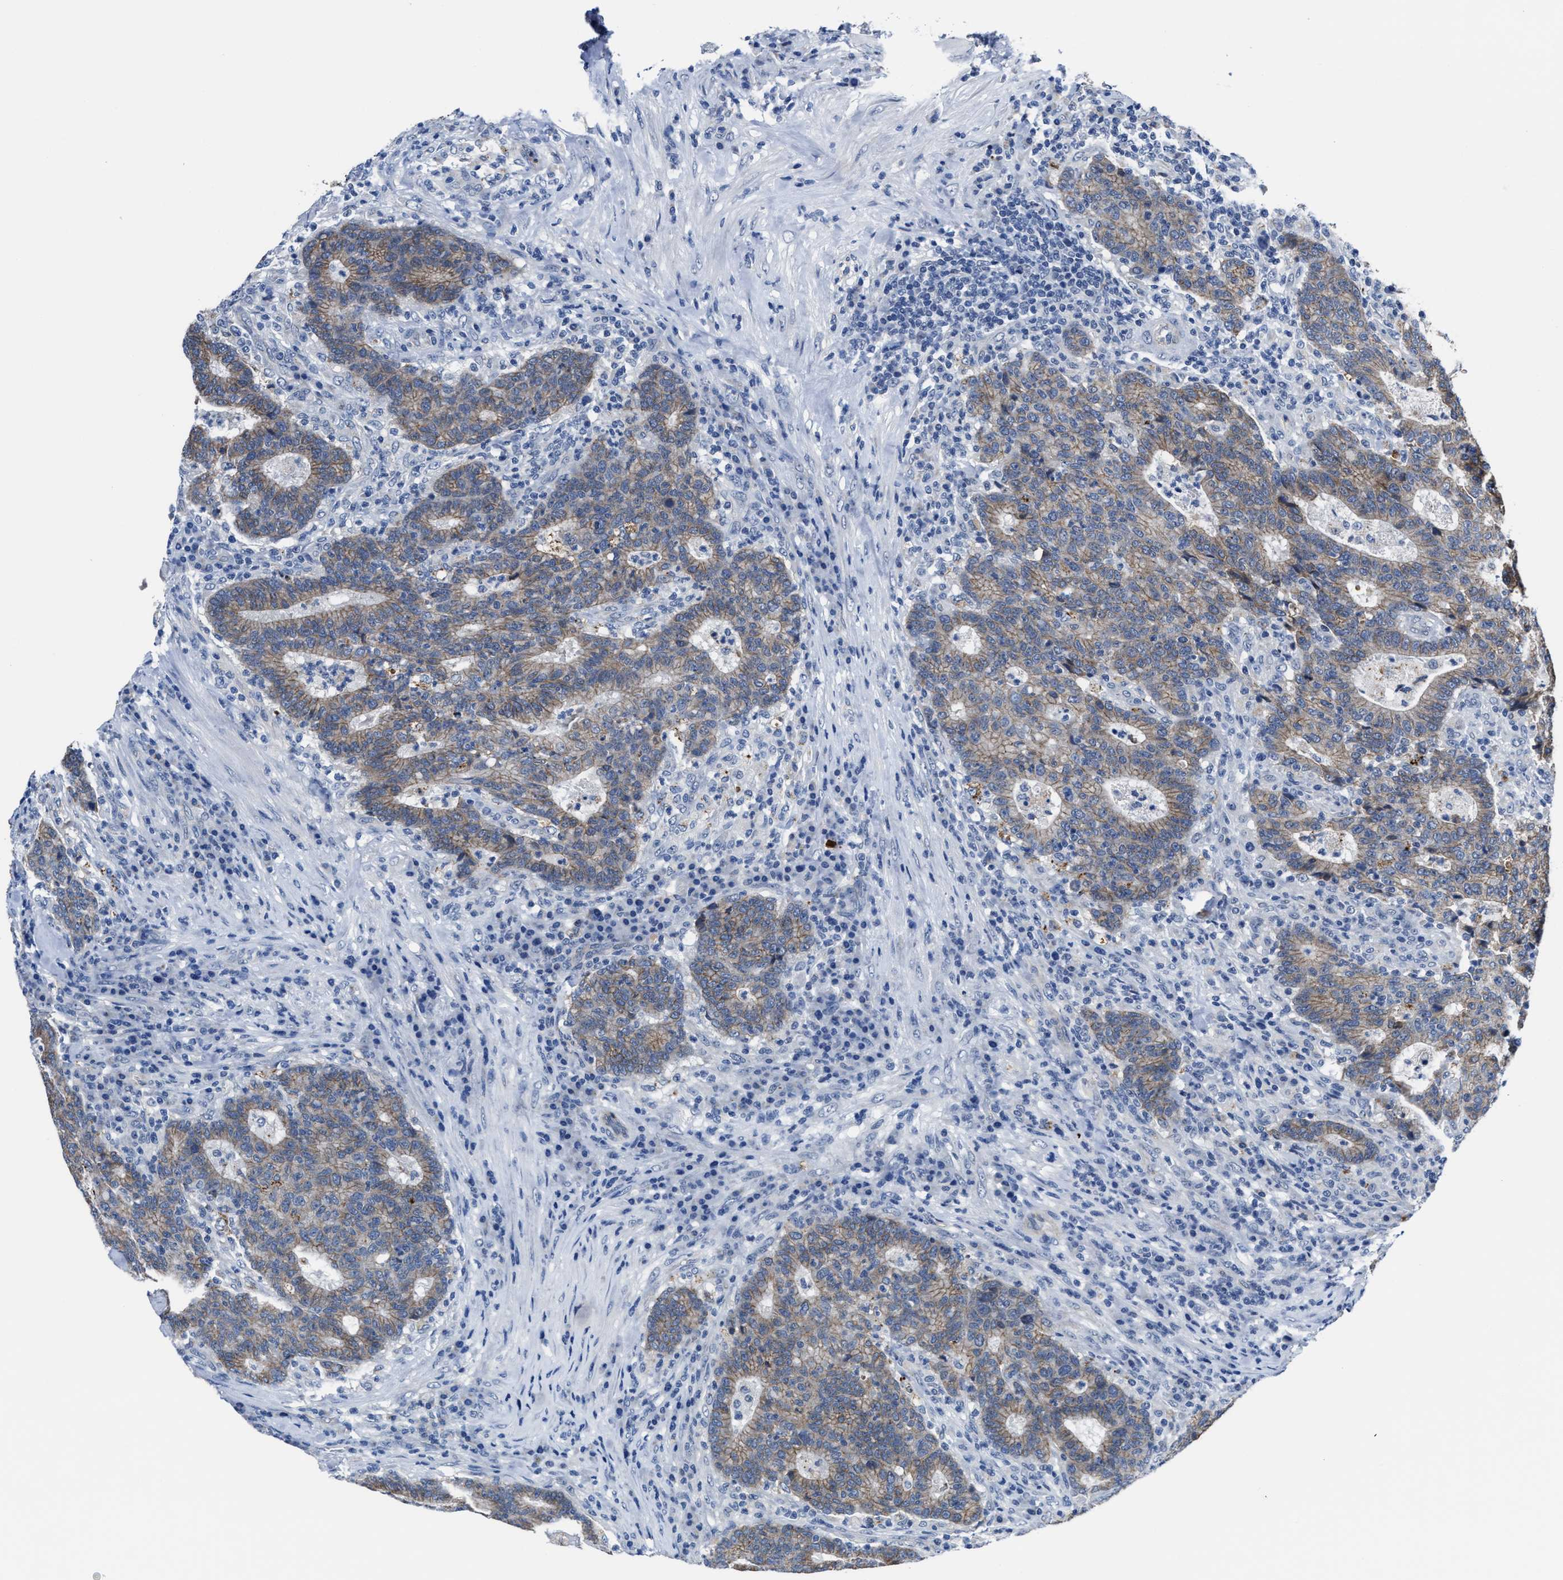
{"staining": {"intensity": "moderate", "quantity": ">75%", "location": "cytoplasmic/membranous"}, "tissue": "colorectal cancer", "cell_type": "Tumor cells", "image_type": "cancer", "snomed": [{"axis": "morphology", "description": "Adenocarcinoma, NOS"}, {"axis": "topography", "description": "Colon"}], "caption": "This histopathology image demonstrates immunohistochemistry (IHC) staining of human adenocarcinoma (colorectal), with medium moderate cytoplasmic/membranous positivity in approximately >75% of tumor cells.", "gene": "GHITM", "patient": {"sex": "female", "age": 75}}